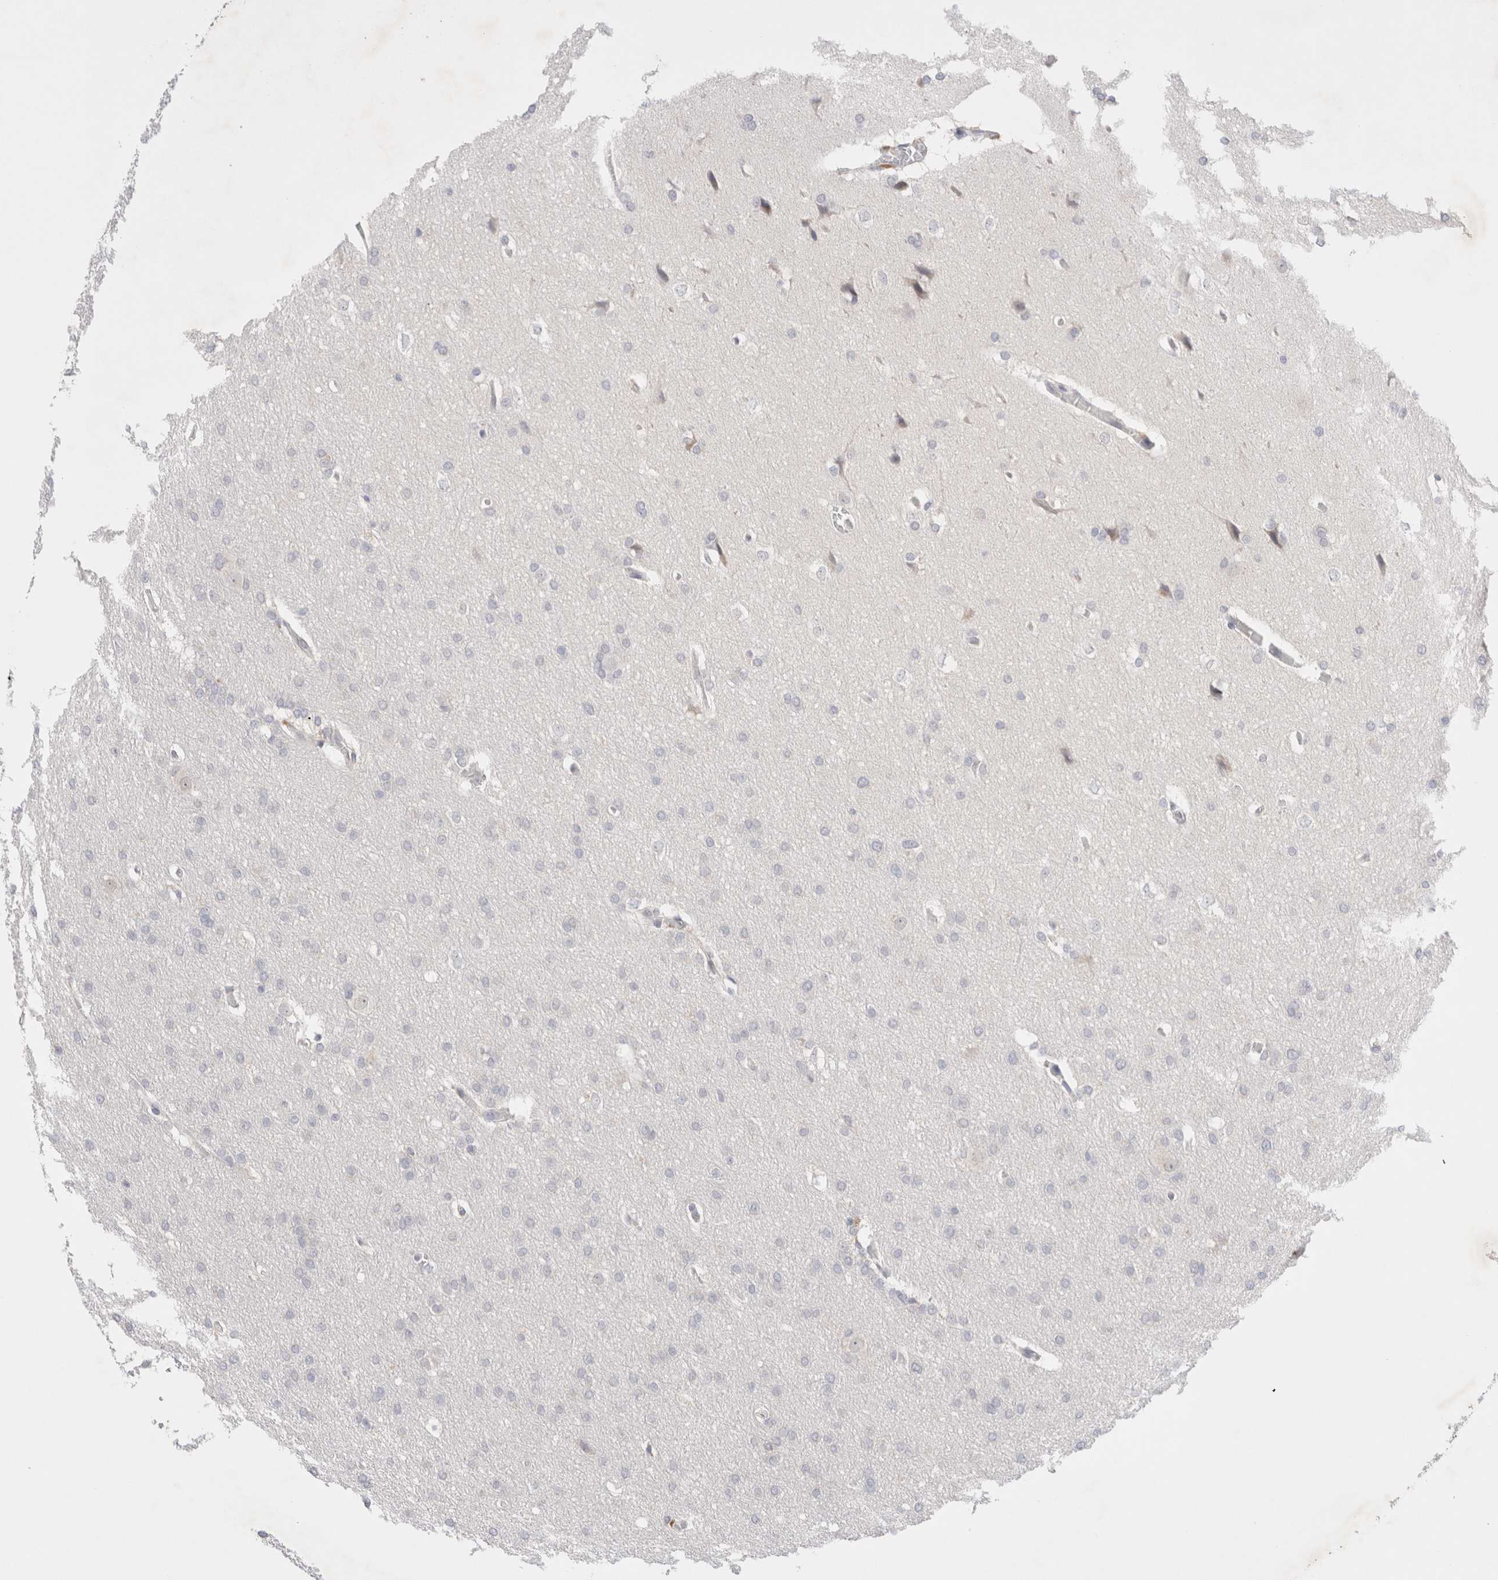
{"staining": {"intensity": "negative", "quantity": "none", "location": "none"}, "tissue": "glioma", "cell_type": "Tumor cells", "image_type": "cancer", "snomed": [{"axis": "morphology", "description": "Glioma, malignant, Low grade"}, {"axis": "topography", "description": "Brain"}], "caption": "This is an immunohistochemistry (IHC) image of glioma. There is no positivity in tumor cells.", "gene": "SPATA20", "patient": {"sex": "female", "age": 37}}